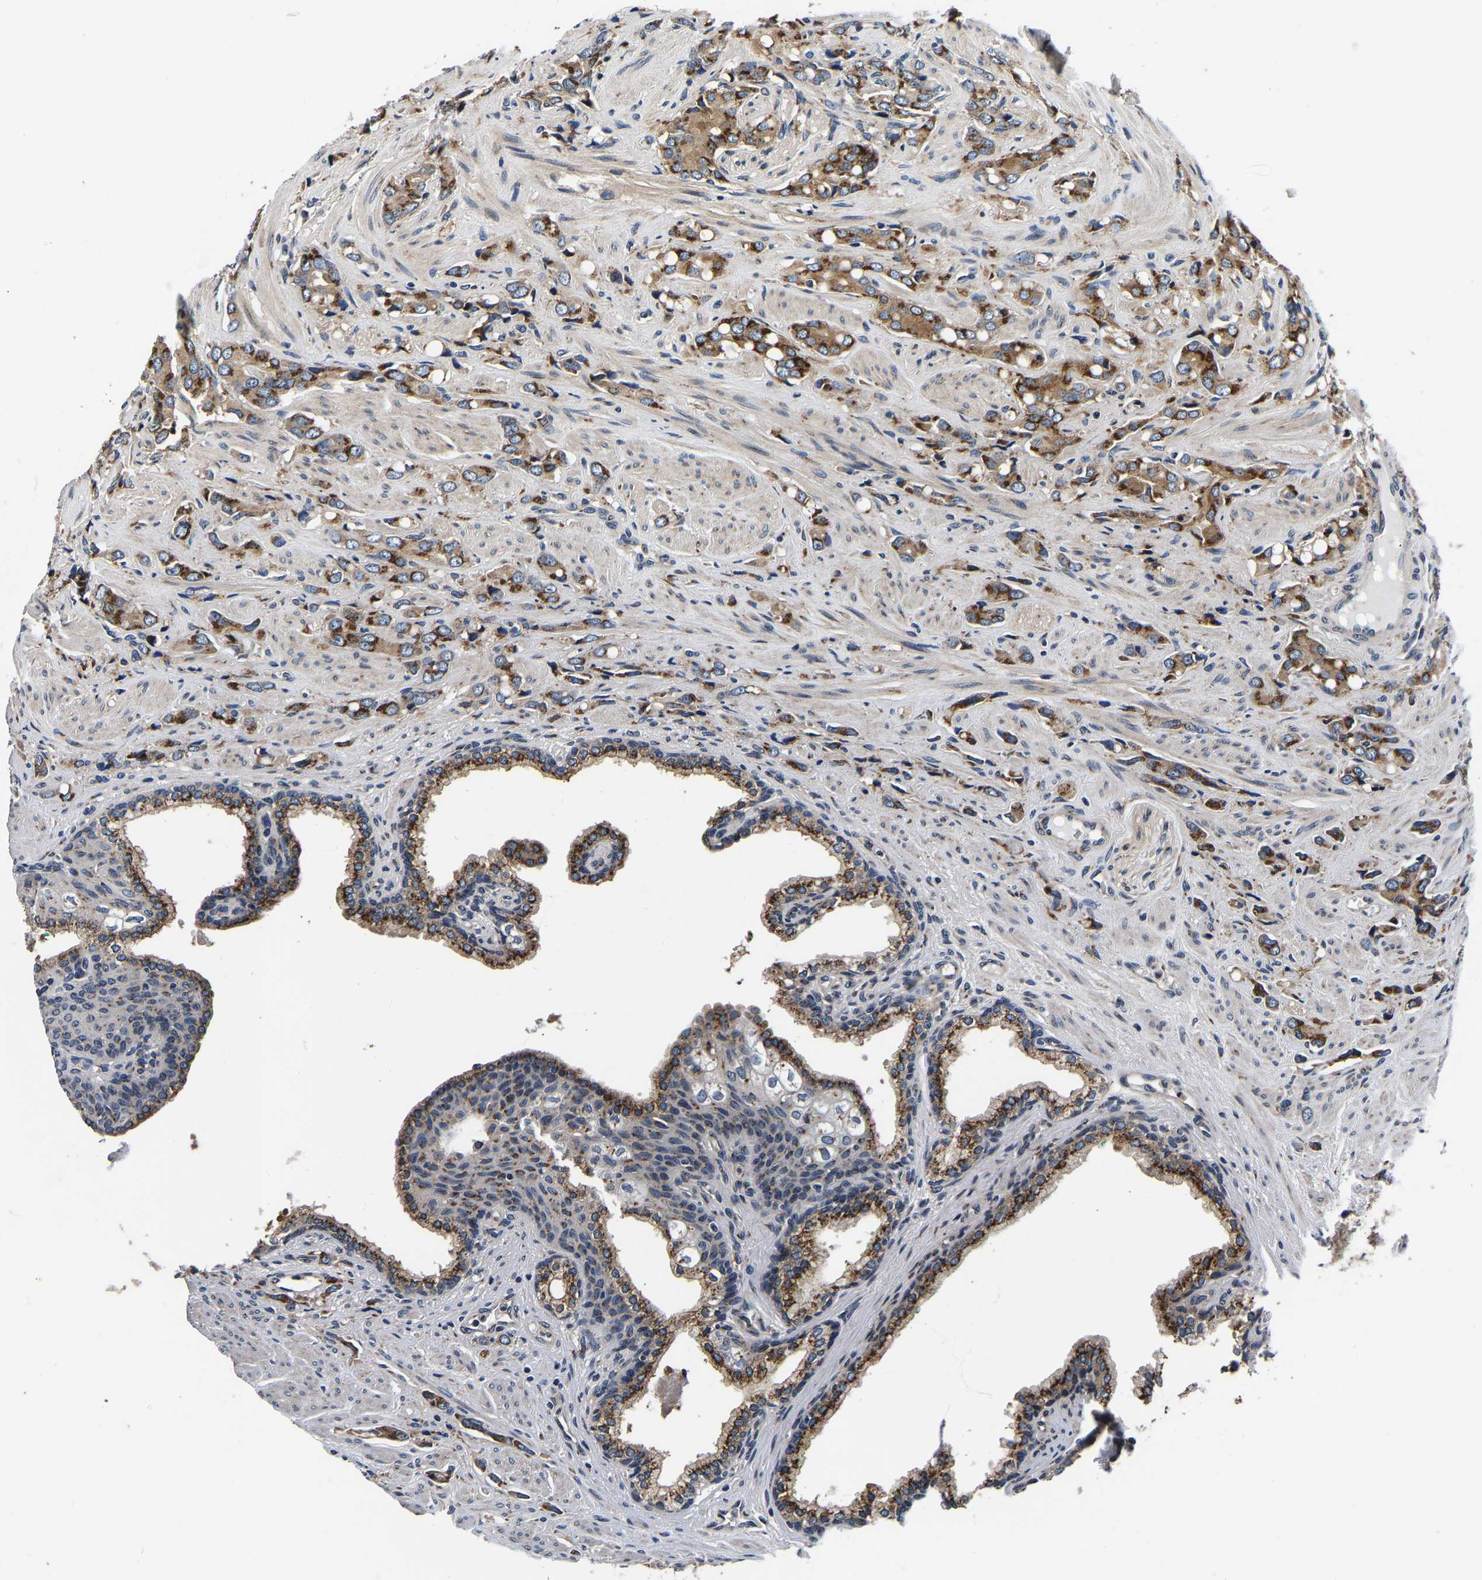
{"staining": {"intensity": "strong", "quantity": ">75%", "location": "cytoplasmic/membranous"}, "tissue": "prostate cancer", "cell_type": "Tumor cells", "image_type": "cancer", "snomed": [{"axis": "morphology", "description": "Adenocarcinoma, High grade"}, {"axis": "topography", "description": "Prostate"}], "caption": "Strong cytoplasmic/membranous positivity for a protein is present in about >75% of tumor cells of prostate cancer (high-grade adenocarcinoma) using immunohistochemistry.", "gene": "RABAC1", "patient": {"sex": "male", "age": 52}}